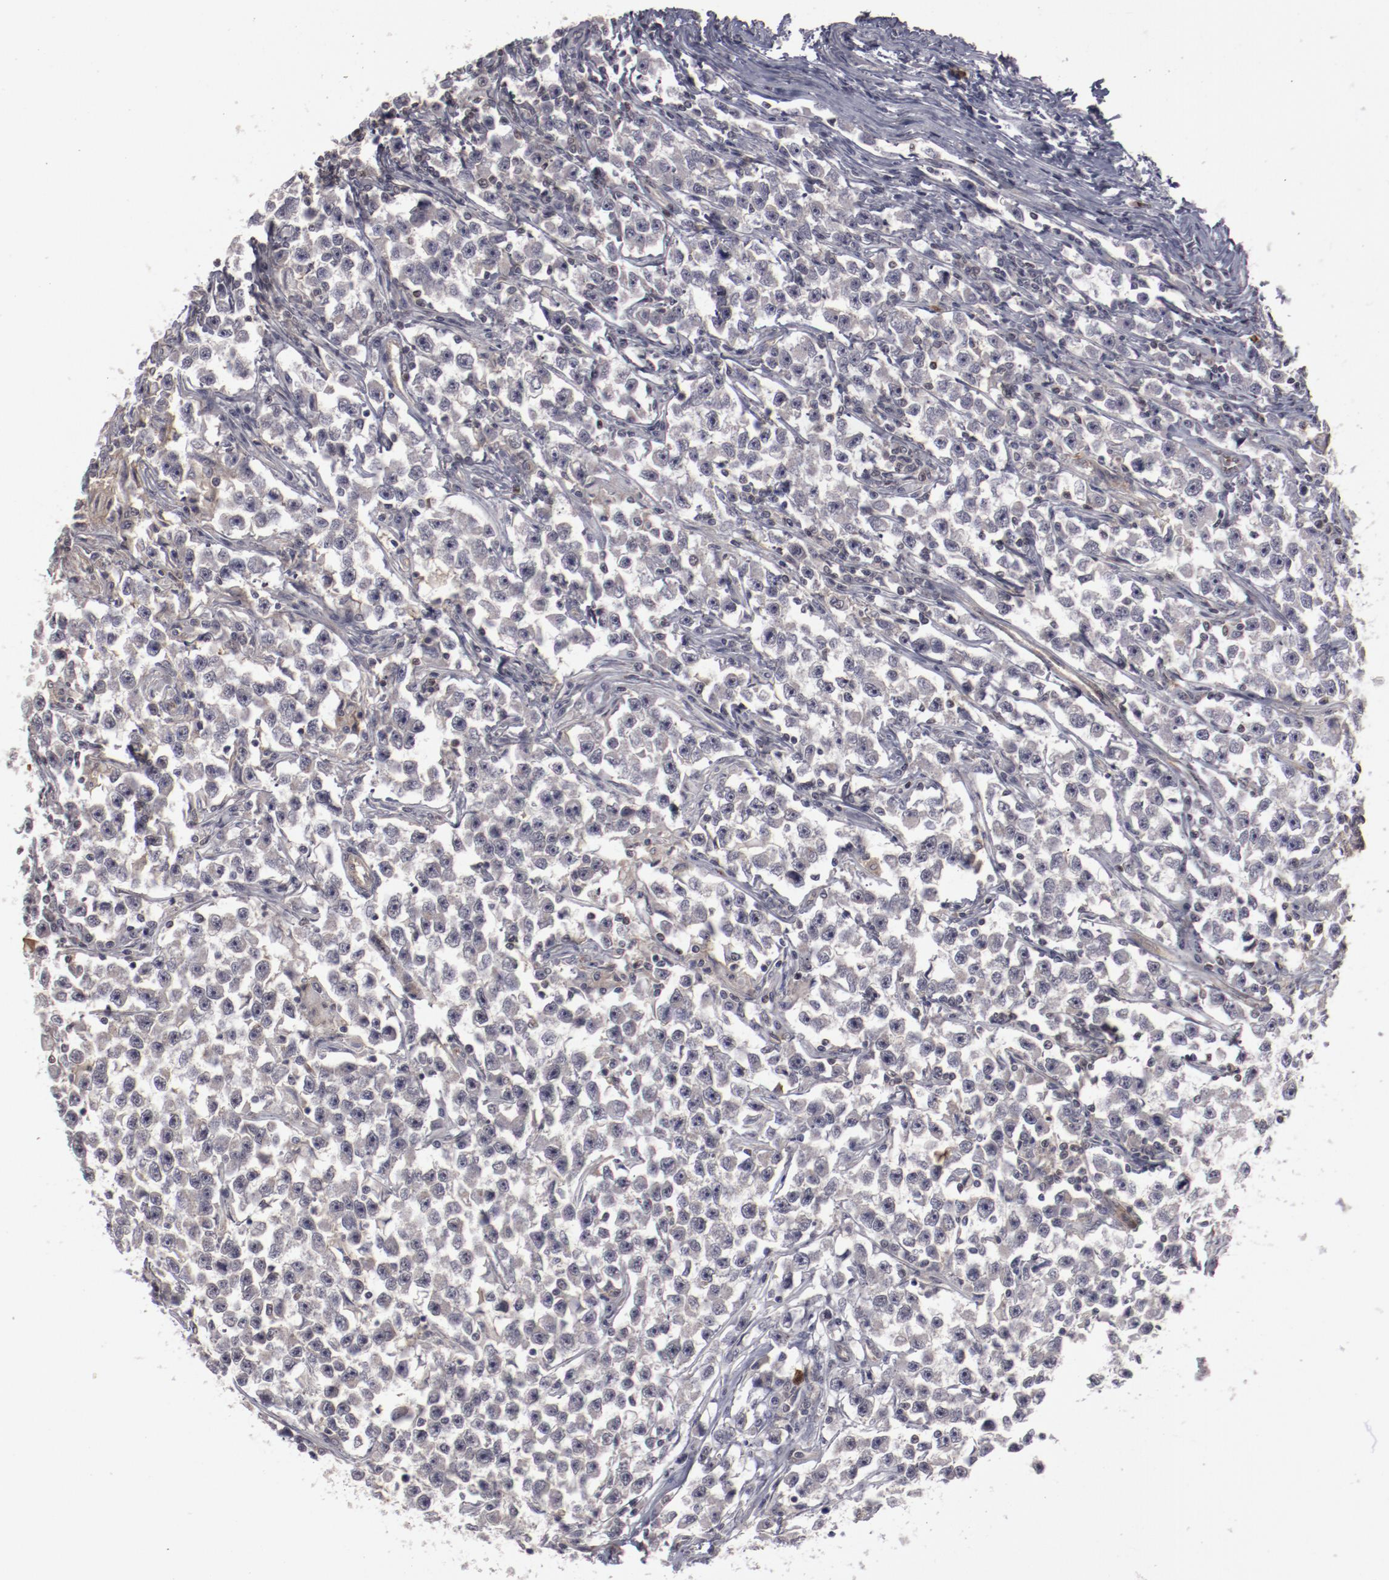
{"staining": {"intensity": "negative", "quantity": "none", "location": "none"}, "tissue": "testis cancer", "cell_type": "Tumor cells", "image_type": "cancer", "snomed": [{"axis": "morphology", "description": "Seminoma, NOS"}, {"axis": "topography", "description": "Testis"}], "caption": "Immunohistochemistry (IHC) image of neoplastic tissue: testis seminoma stained with DAB (3,3'-diaminobenzidine) reveals no significant protein staining in tumor cells. The staining is performed using DAB brown chromogen with nuclei counter-stained in using hematoxylin.", "gene": "LEF1", "patient": {"sex": "male", "age": 33}}